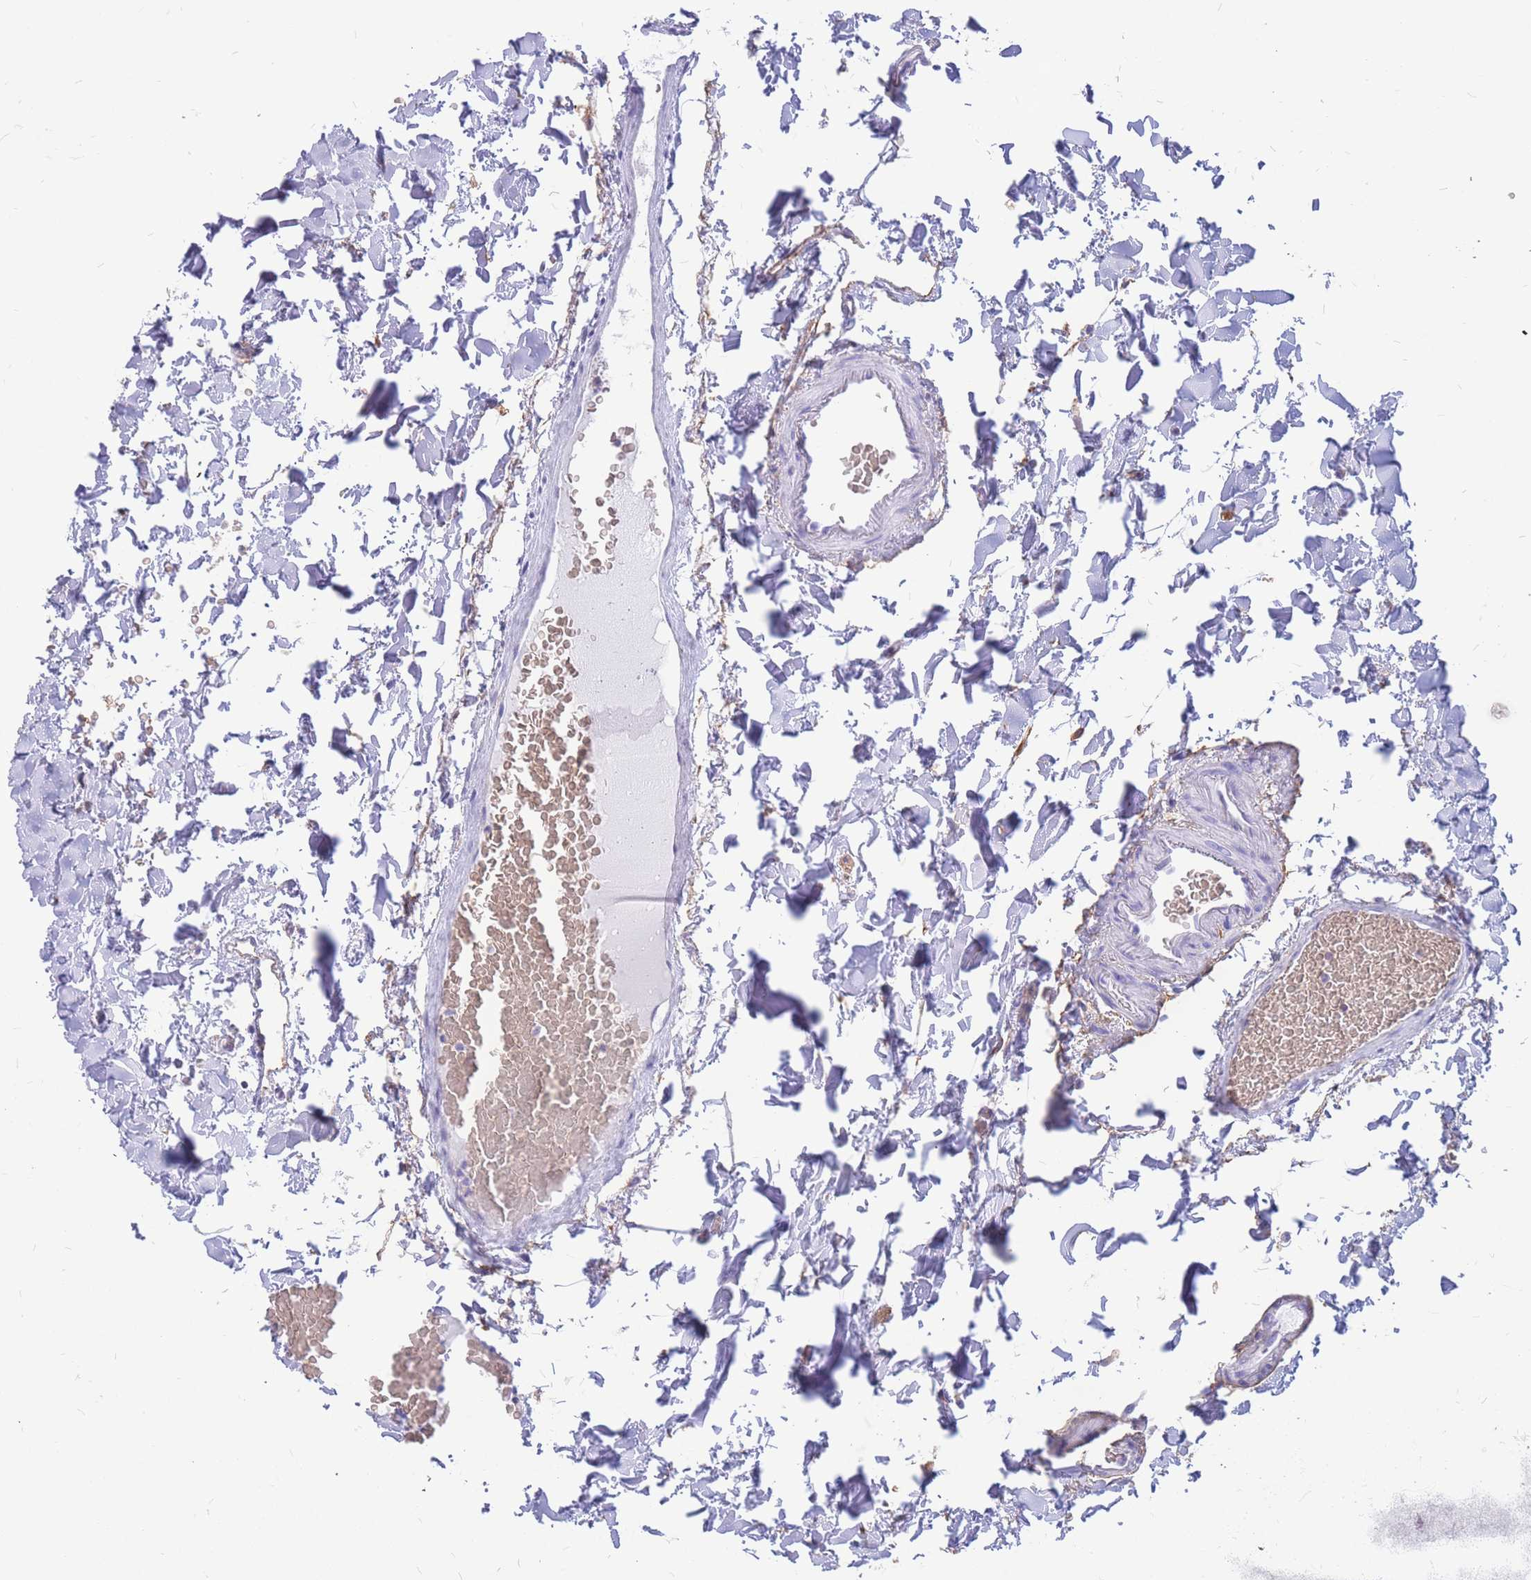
{"staining": {"intensity": "negative", "quantity": "none", "location": "none"}, "tissue": "colon", "cell_type": "Endothelial cells", "image_type": "normal", "snomed": [{"axis": "morphology", "description": "Normal tissue, NOS"}, {"axis": "topography", "description": "Colon"}], "caption": "The IHC histopathology image has no significant staining in endothelial cells of colon.", "gene": "ADD2", "patient": {"sex": "male", "age": 75}}